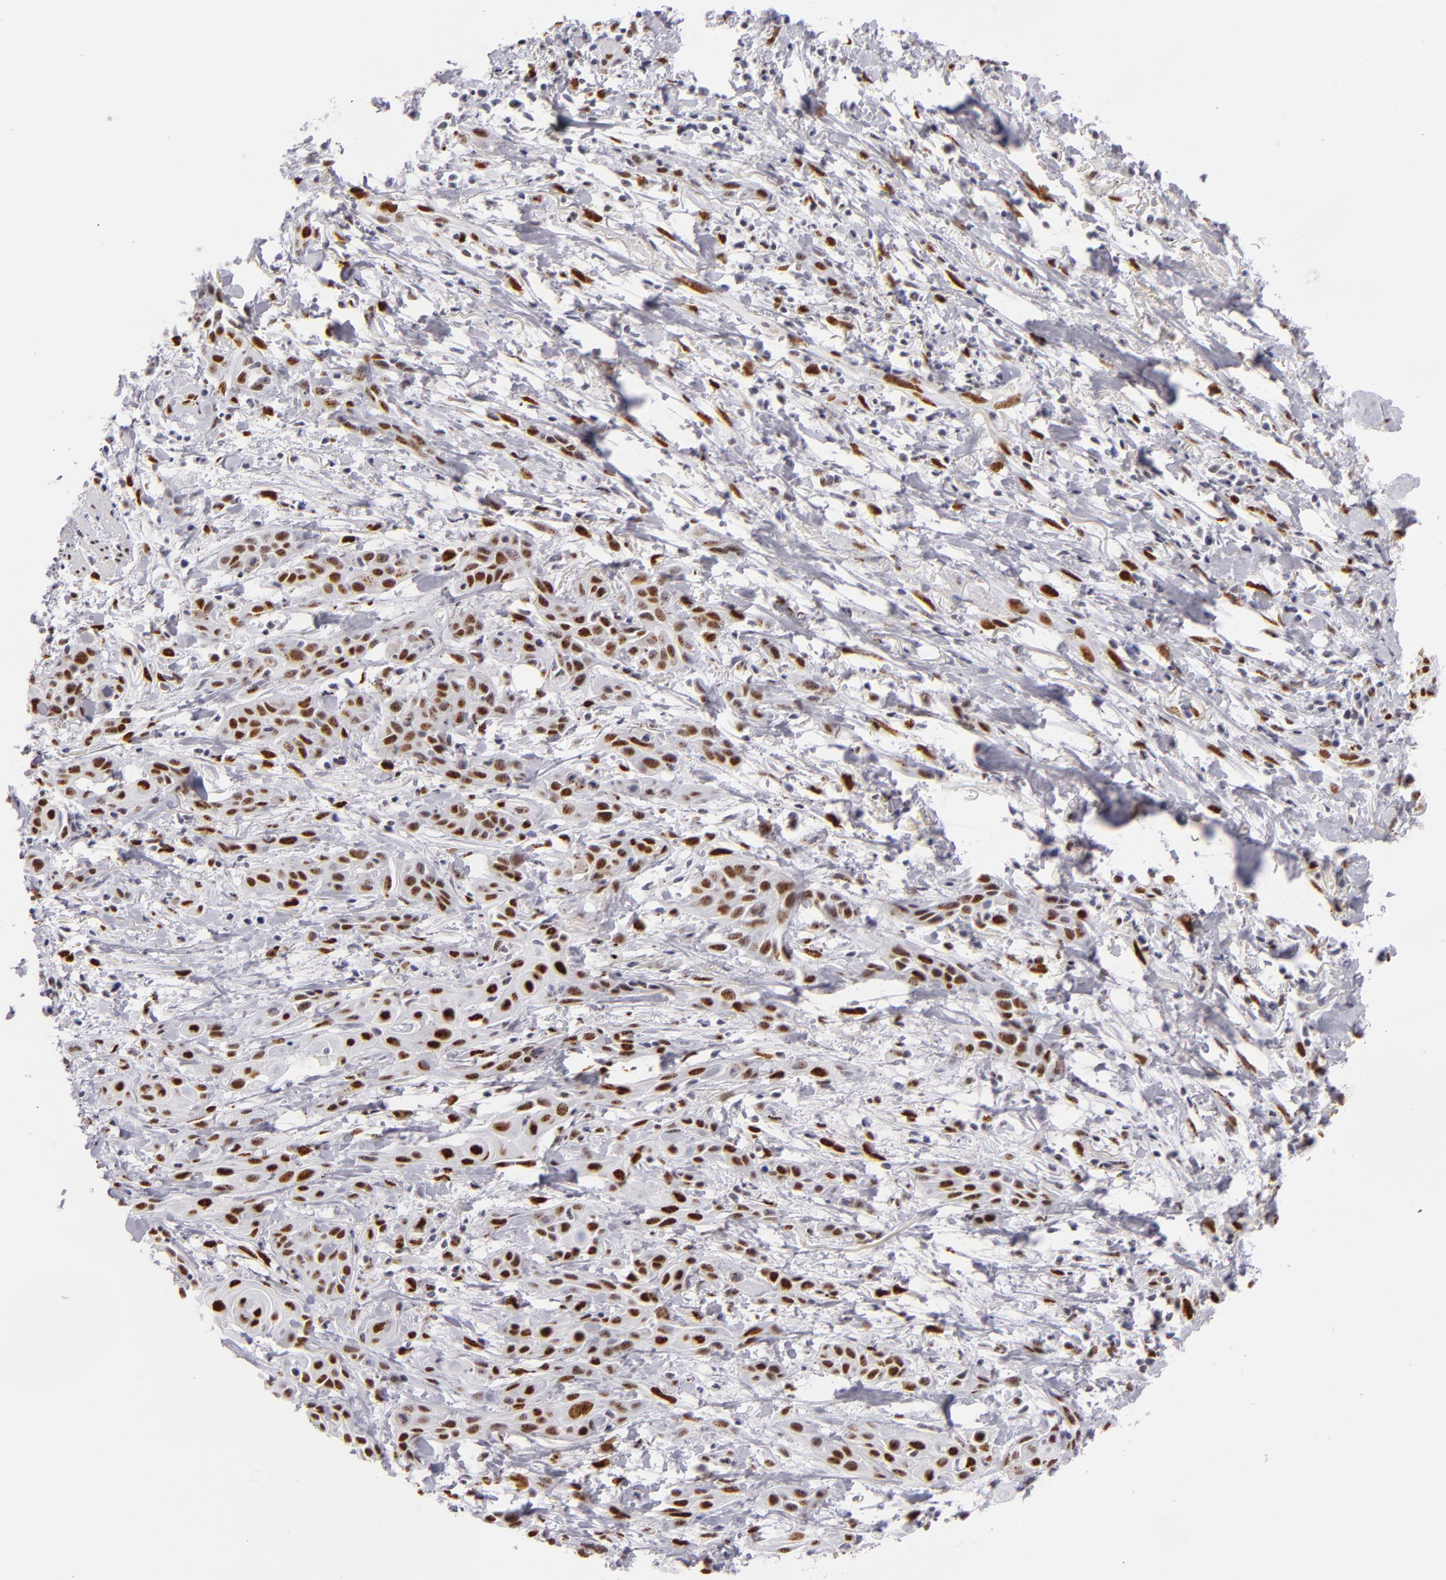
{"staining": {"intensity": "strong", "quantity": ">75%", "location": "nuclear"}, "tissue": "skin cancer", "cell_type": "Tumor cells", "image_type": "cancer", "snomed": [{"axis": "morphology", "description": "Squamous cell carcinoma, NOS"}, {"axis": "topography", "description": "Skin"}, {"axis": "topography", "description": "Anal"}], "caption": "Protein expression analysis of human squamous cell carcinoma (skin) reveals strong nuclear positivity in approximately >75% of tumor cells. (brown staining indicates protein expression, while blue staining denotes nuclei).", "gene": "TOP3A", "patient": {"sex": "male", "age": 64}}